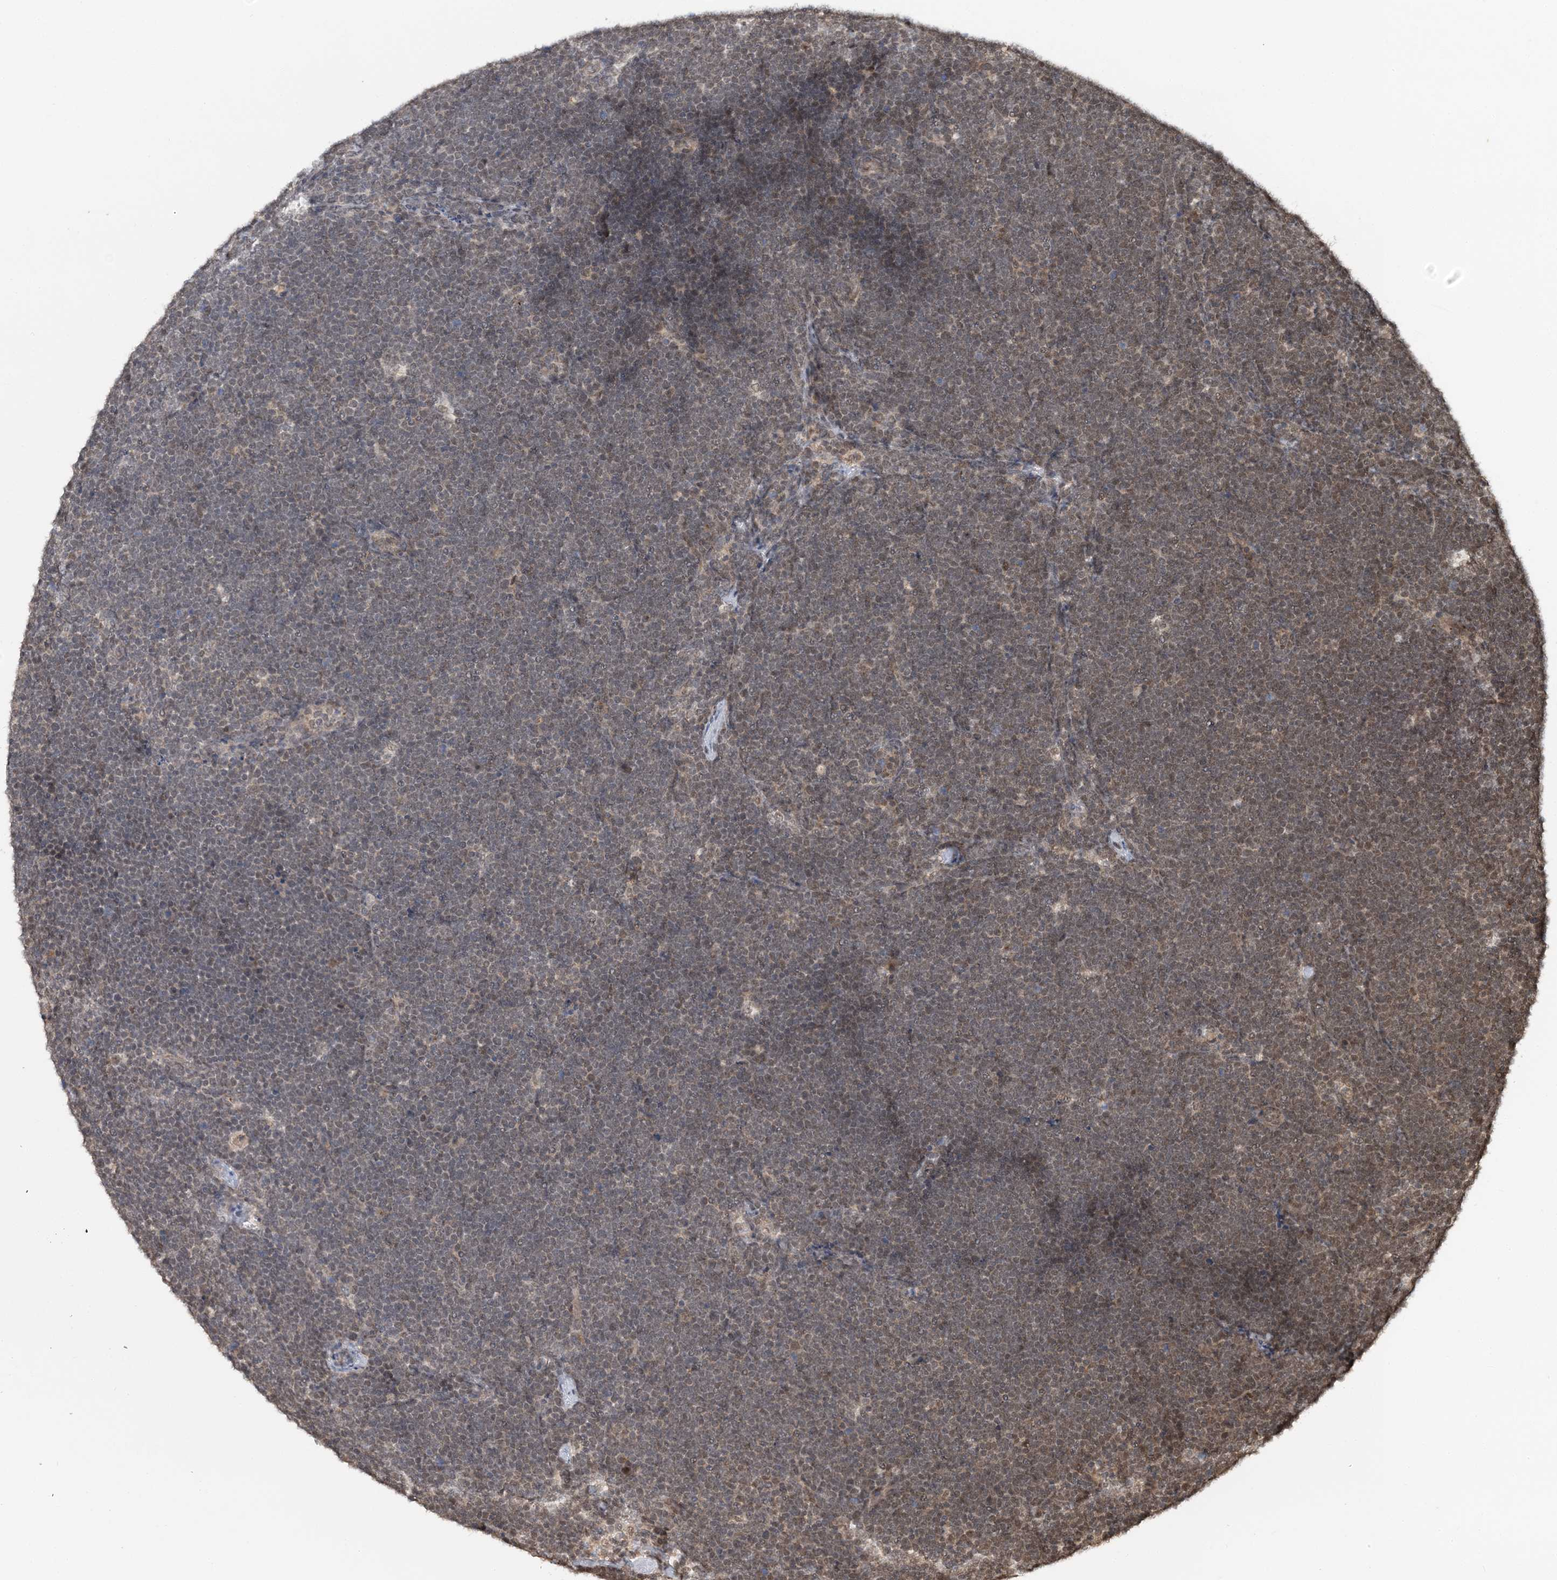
{"staining": {"intensity": "weak", "quantity": "25%-75%", "location": "nuclear"}, "tissue": "lymphoma", "cell_type": "Tumor cells", "image_type": "cancer", "snomed": [{"axis": "morphology", "description": "Malignant lymphoma, non-Hodgkin's type, High grade"}, {"axis": "topography", "description": "Lymph node"}], "caption": "Human malignant lymphoma, non-Hodgkin's type (high-grade) stained for a protein (brown) displays weak nuclear positive positivity in approximately 25%-75% of tumor cells.", "gene": "TSHZ2", "patient": {"sex": "male", "age": 13}}